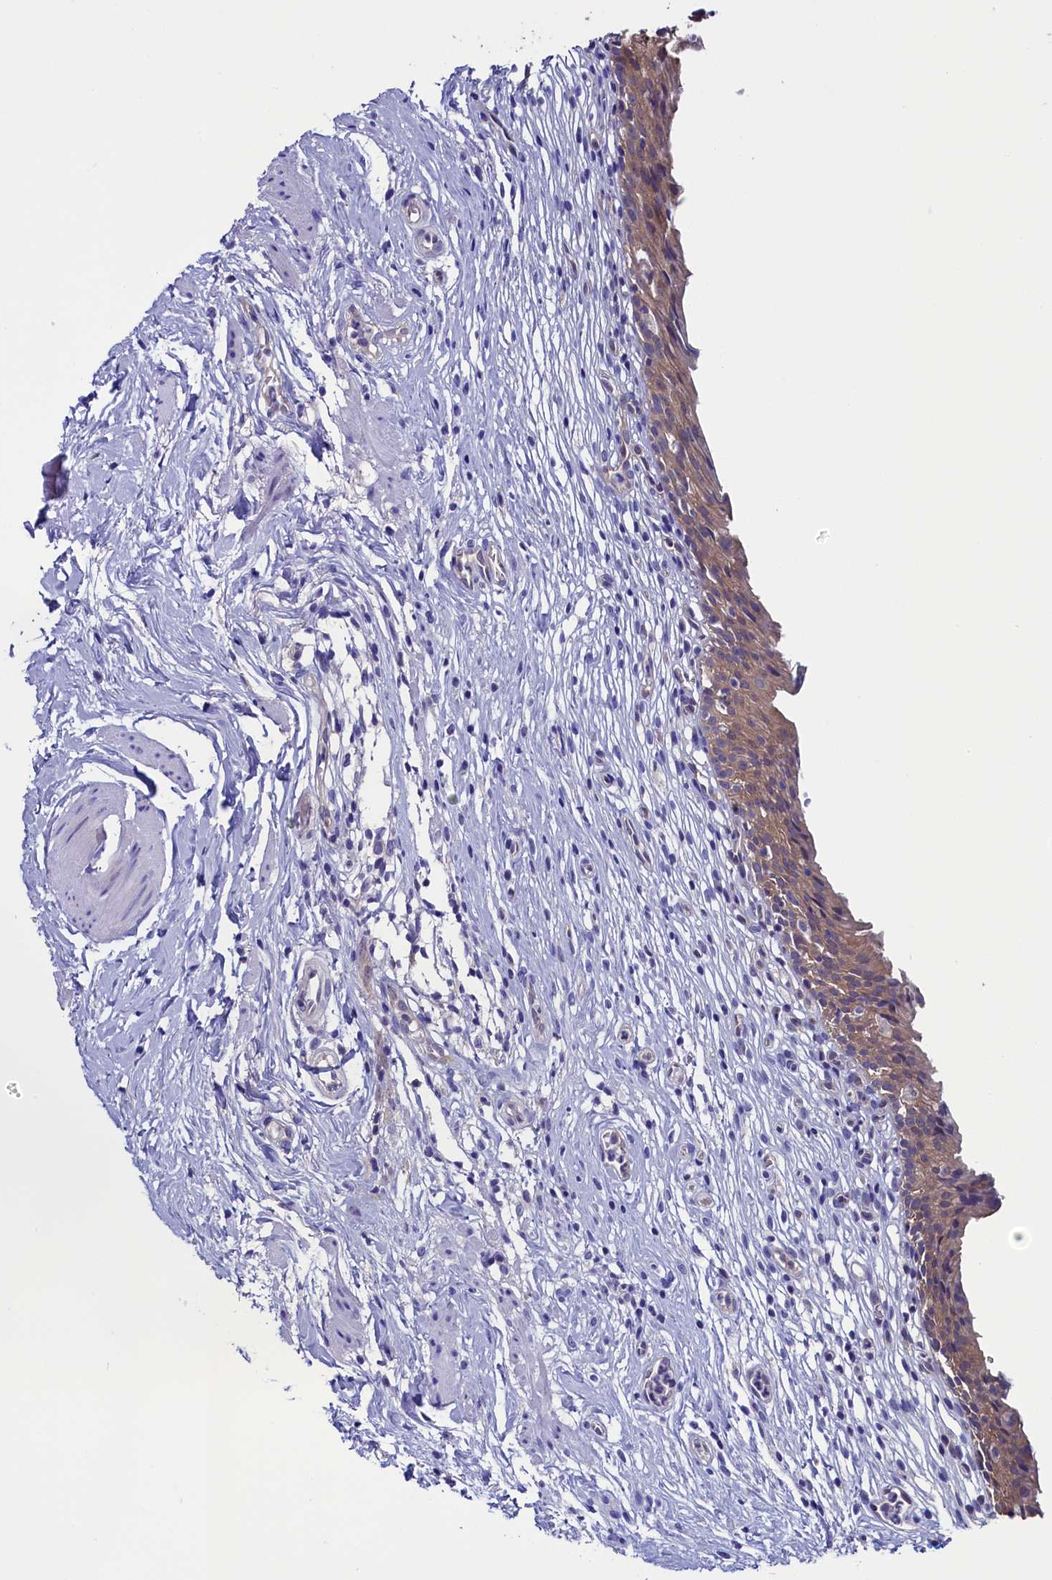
{"staining": {"intensity": "moderate", "quantity": ">75%", "location": "cytoplasmic/membranous"}, "tissue": "urinary bladder", "cell_type": "Urothelial cells", "image_type": "normal", "snomed": [{"axis": "morphology", "description": "Normal tissue, NOS"}, {"axis": "morphology", "description": "Inflammation, NOS"}, {"axis": "topography", "description": "Urinary bladder"}], "caption": "Moderate cytoplasmic/membranous expression for a protein is appreciated in about >75% of urothelial cells of benign urinary bladder using IHC.", "gene": "CIAPIN1", "patient": {"sex": "male", "age": 63}}